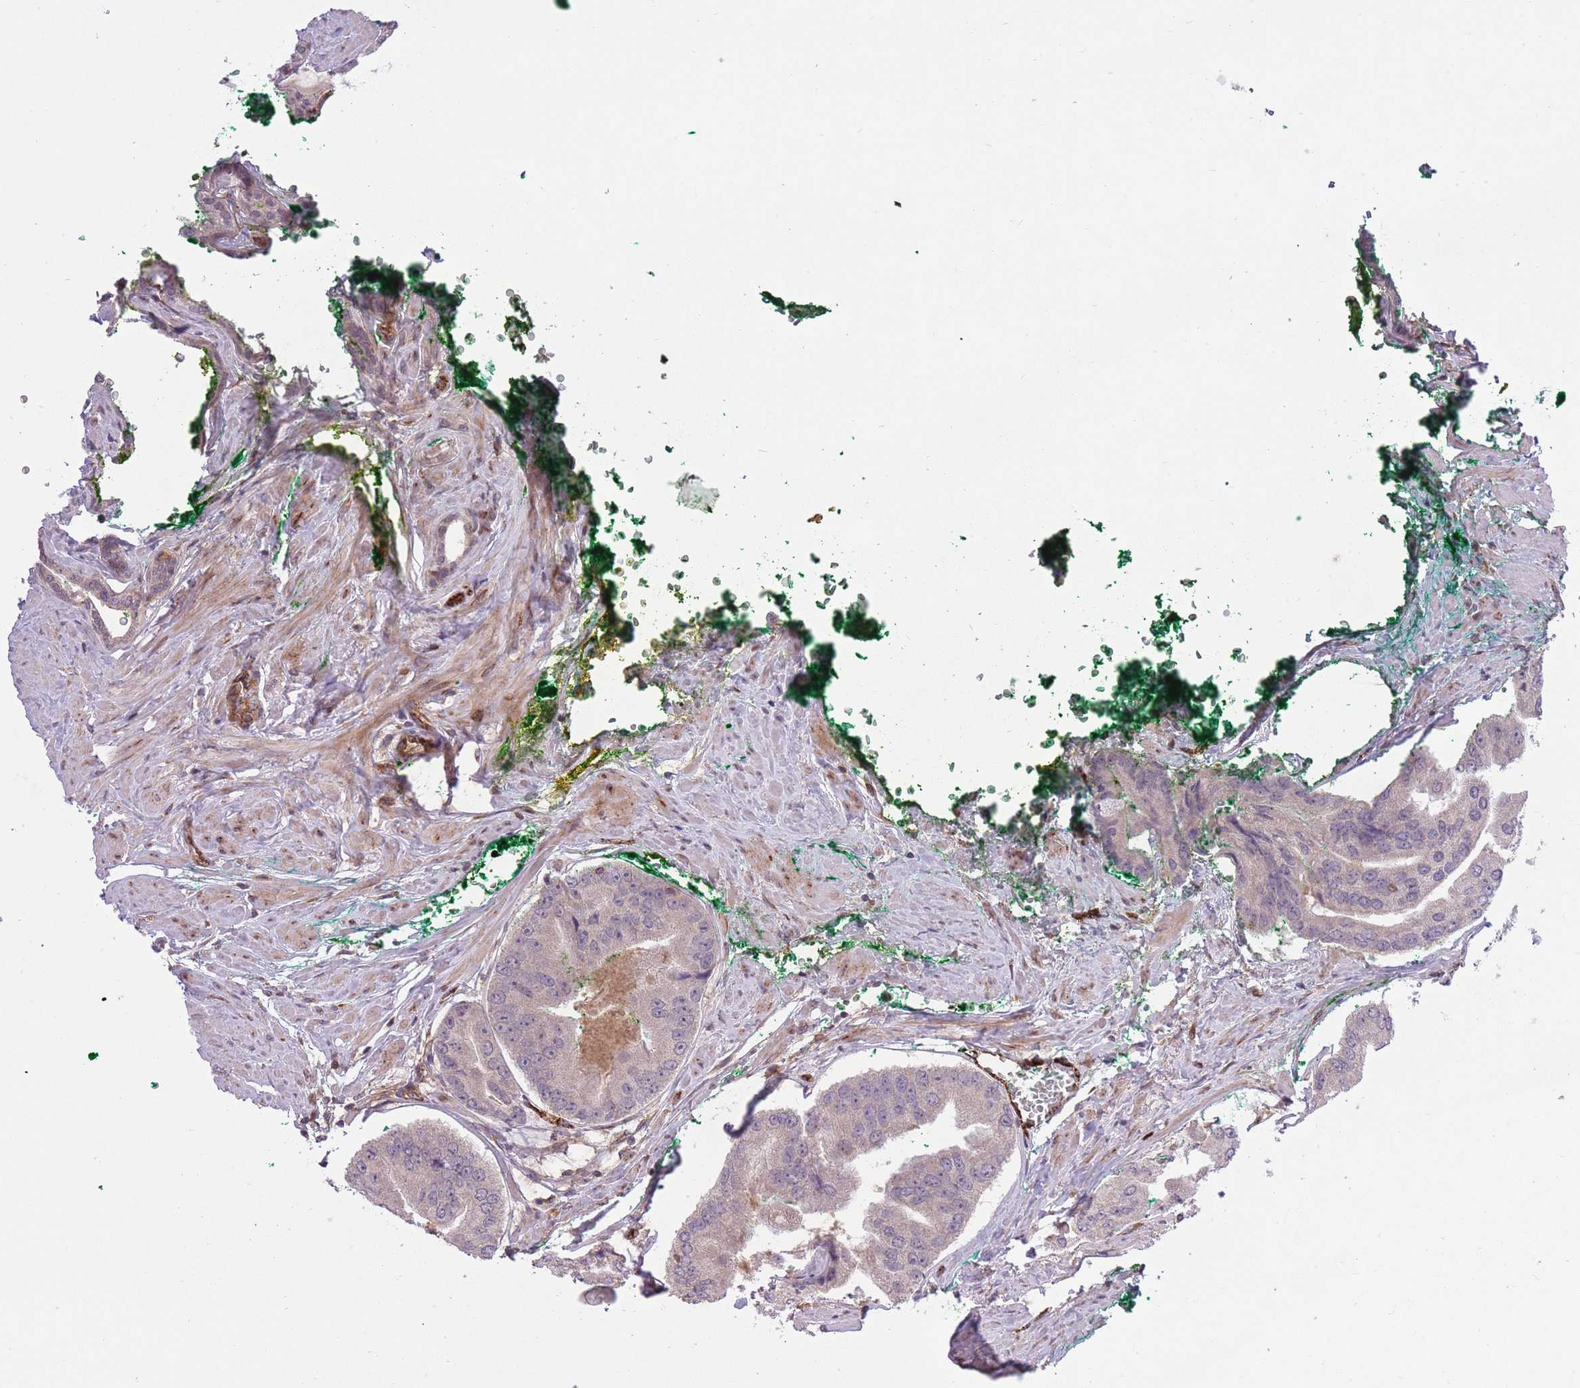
{"staining": {"intensity": "negative", "quantity": "none", "location": "none"}, "tissue": "prostate cancer", "cell_type": "Tumor cells", "image_type": "cancer", "snomed": [{"axis": "morphology", "description": "Adenocarcinoma, High grade"}, {"axis": "topography", "description": "Prostate"}], "caption": "DAB (3,3'-diaminobenzidine) immunohistochemical staining of high-grade adenocarcinoma (prostate) demonstrates no significant positivity in tumor cells.", "gene": "CISH", "patient": {"sex": "male", "age": 63}}